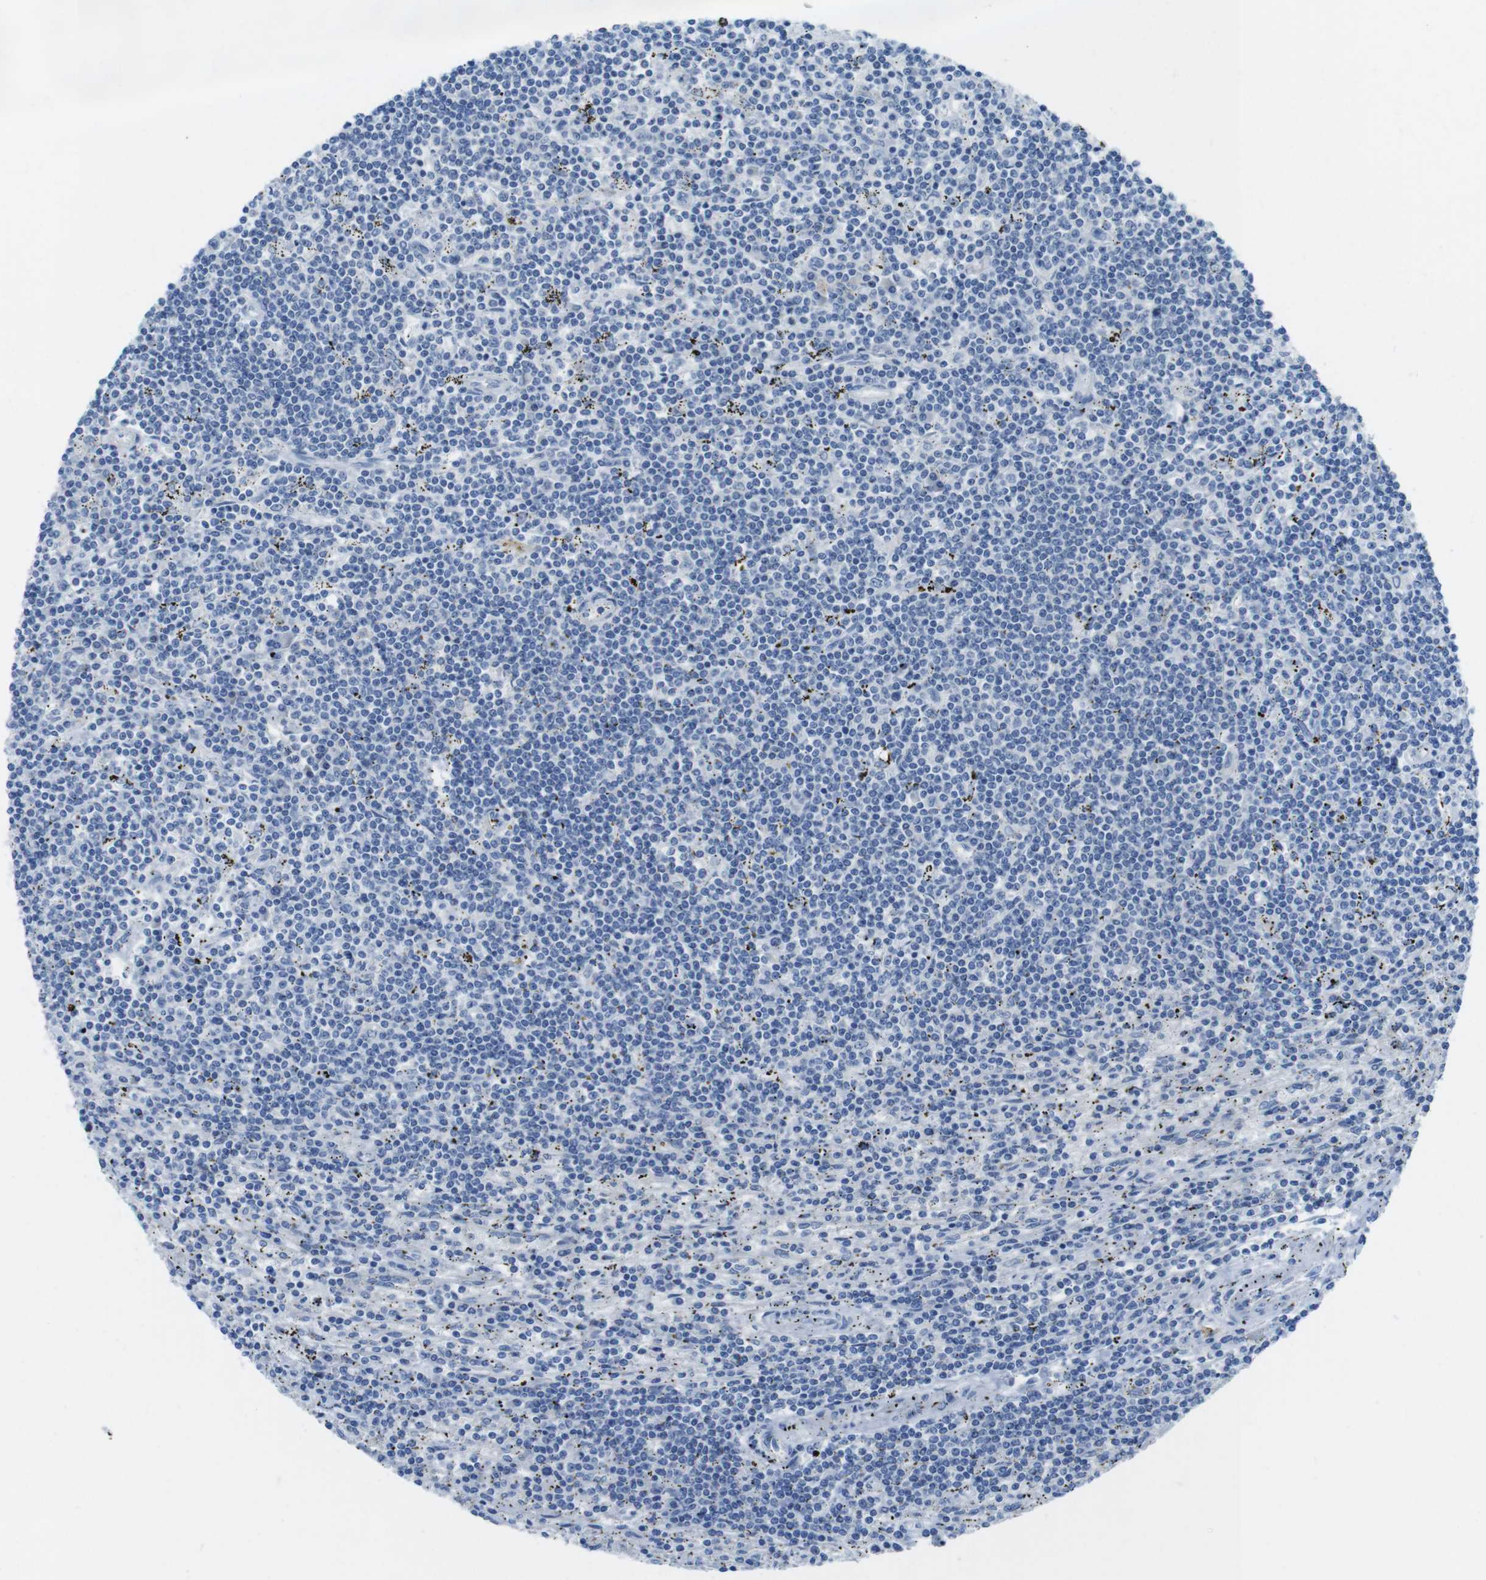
{"staining": {"intensity": "negative", "quantity": "none", "location": "none"}, "tissue": "lymphoma", "cell_type": "Tumor cells", "image_type": "cancer", "snomed": [{"axis": "morphology", "description": "Malignant lymphoma, non-Hodgkin's type, Low grade"}, {"axis": "topography", "description": "Spleen"}], "caption": "Tumor cells show no significant positivity in lymphoma.", "gene": "ASIC5", "patient": {"sex": "male", "age": 76}}